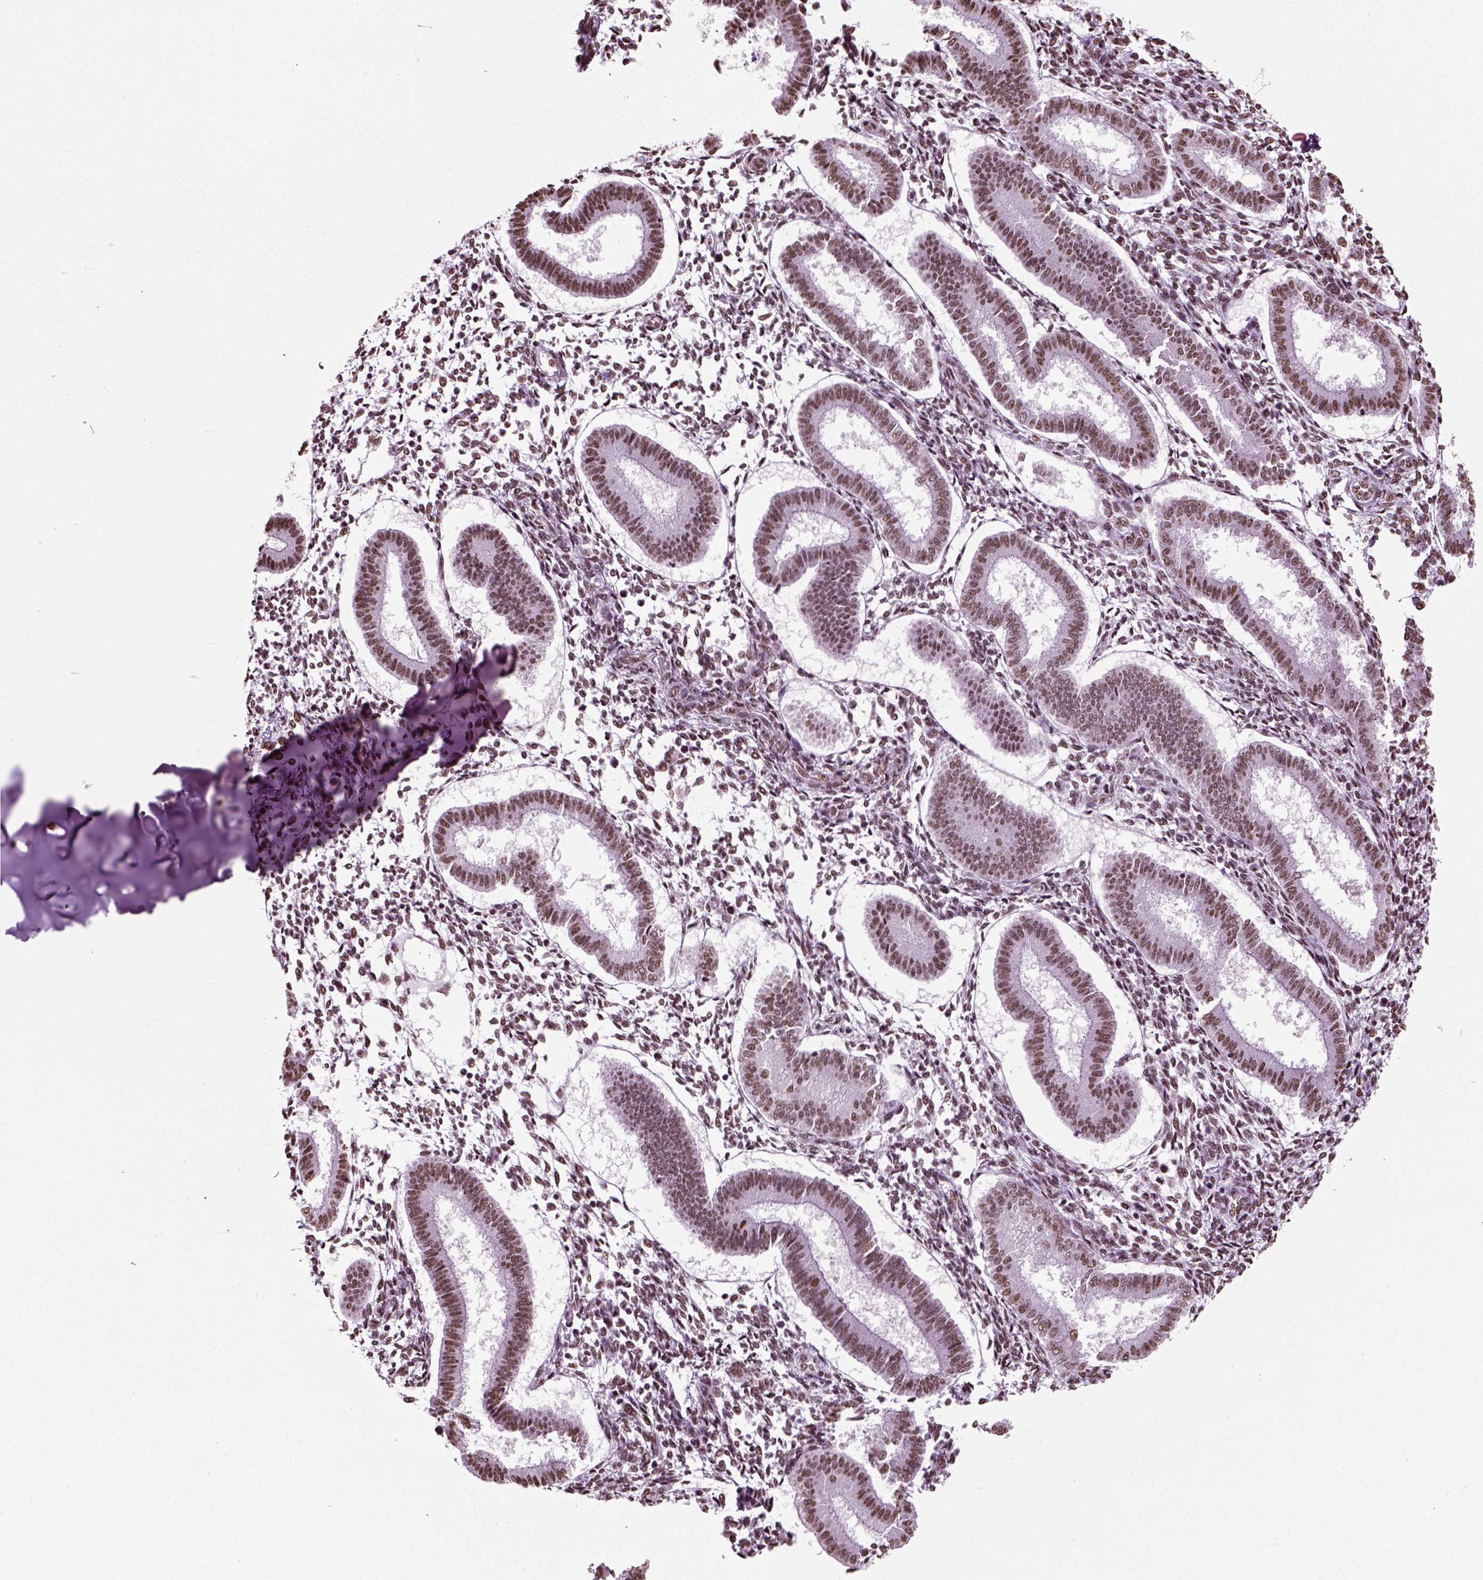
{"staining": {"intensity": "moderate", "quantity": ">75%", "location": "nuclear"}, "tissue": "endometrium", "cell_type": "Cells in endometrial stroma", "image_type": "normal", "snomed": [{"axis": "morphology", "description": "Normal tissue, NOS"}, {"axis": "topography", "description": "Endometrium"}], "caption": "Endometrium stained with DAB (3,3'-diaminobenzidine) immunohistochemistry (IHC) demonstrates medium levels of moderate nuclear staining in approximately >75% of cells in endometrial stroma.", "gene": "POLR1H", "patient": {"sex": "female", "age": 43}}